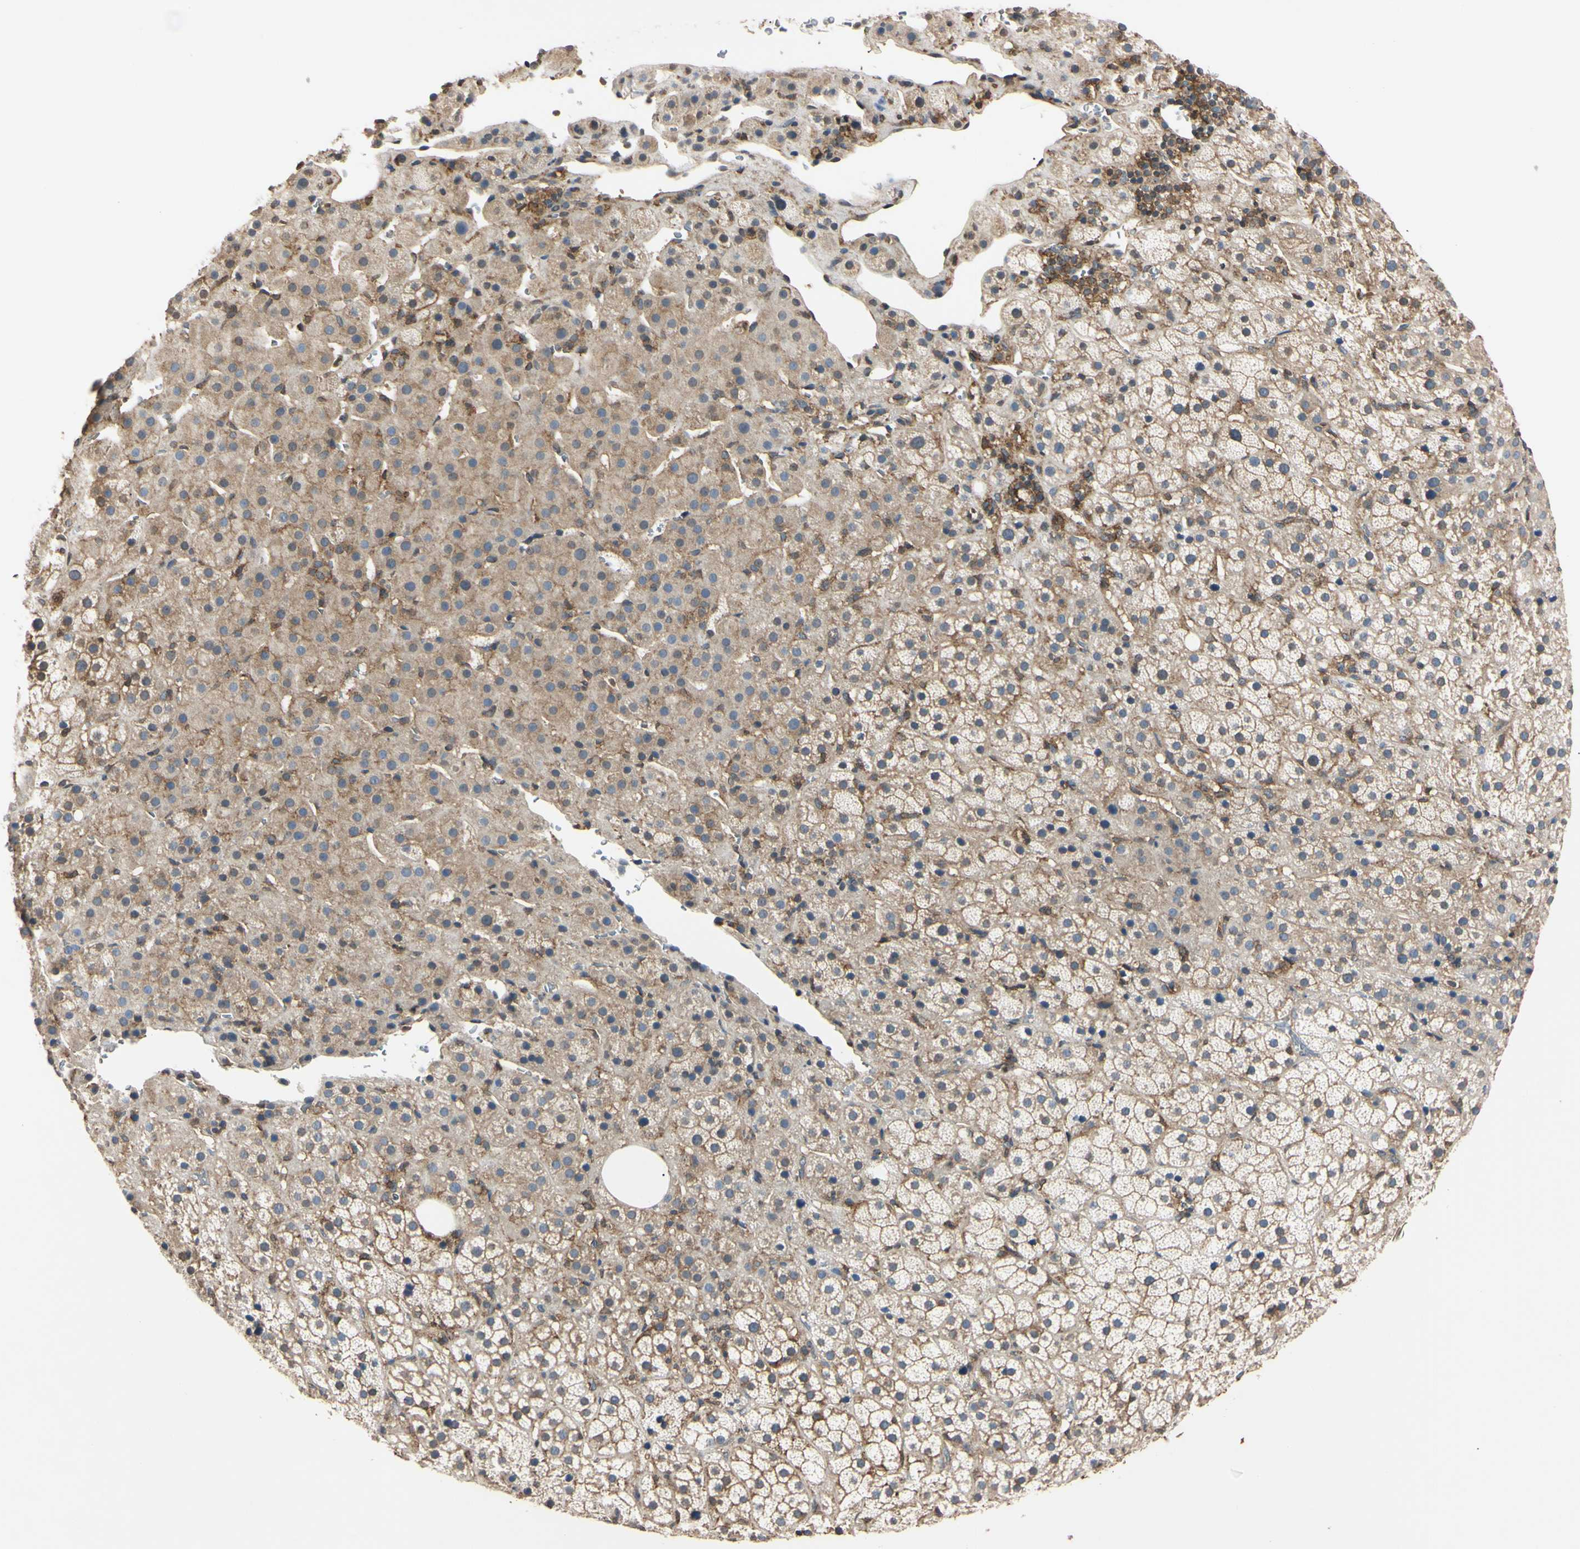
{"staining": {"intensity": "moderate", "quantity": "25%-75%", "location": "cytoplasmic/membranous"}, "tissue": "adrenal gland", "cell_type": "Glandular cells", "image_type": "normal", "snomed": [{"axis": "morphology", "description": "Normal tissue, NOS"}, {"axis": "topography", "description": "Adrenal gland"}], "caption": "Immunohistochemical staining of unremarkable human adrenal gland shows moderate cytoplasmic/membranous protein staining in about 25%-75% of glandular cells. (Stains: DAB (3,3'-diaminobenzidine) in brown, nuclei in blue, Microscopy: brightfield microscopy at high magnification).", "gene": "EPN1", "patient": {"sex": "female", "age": 57}}